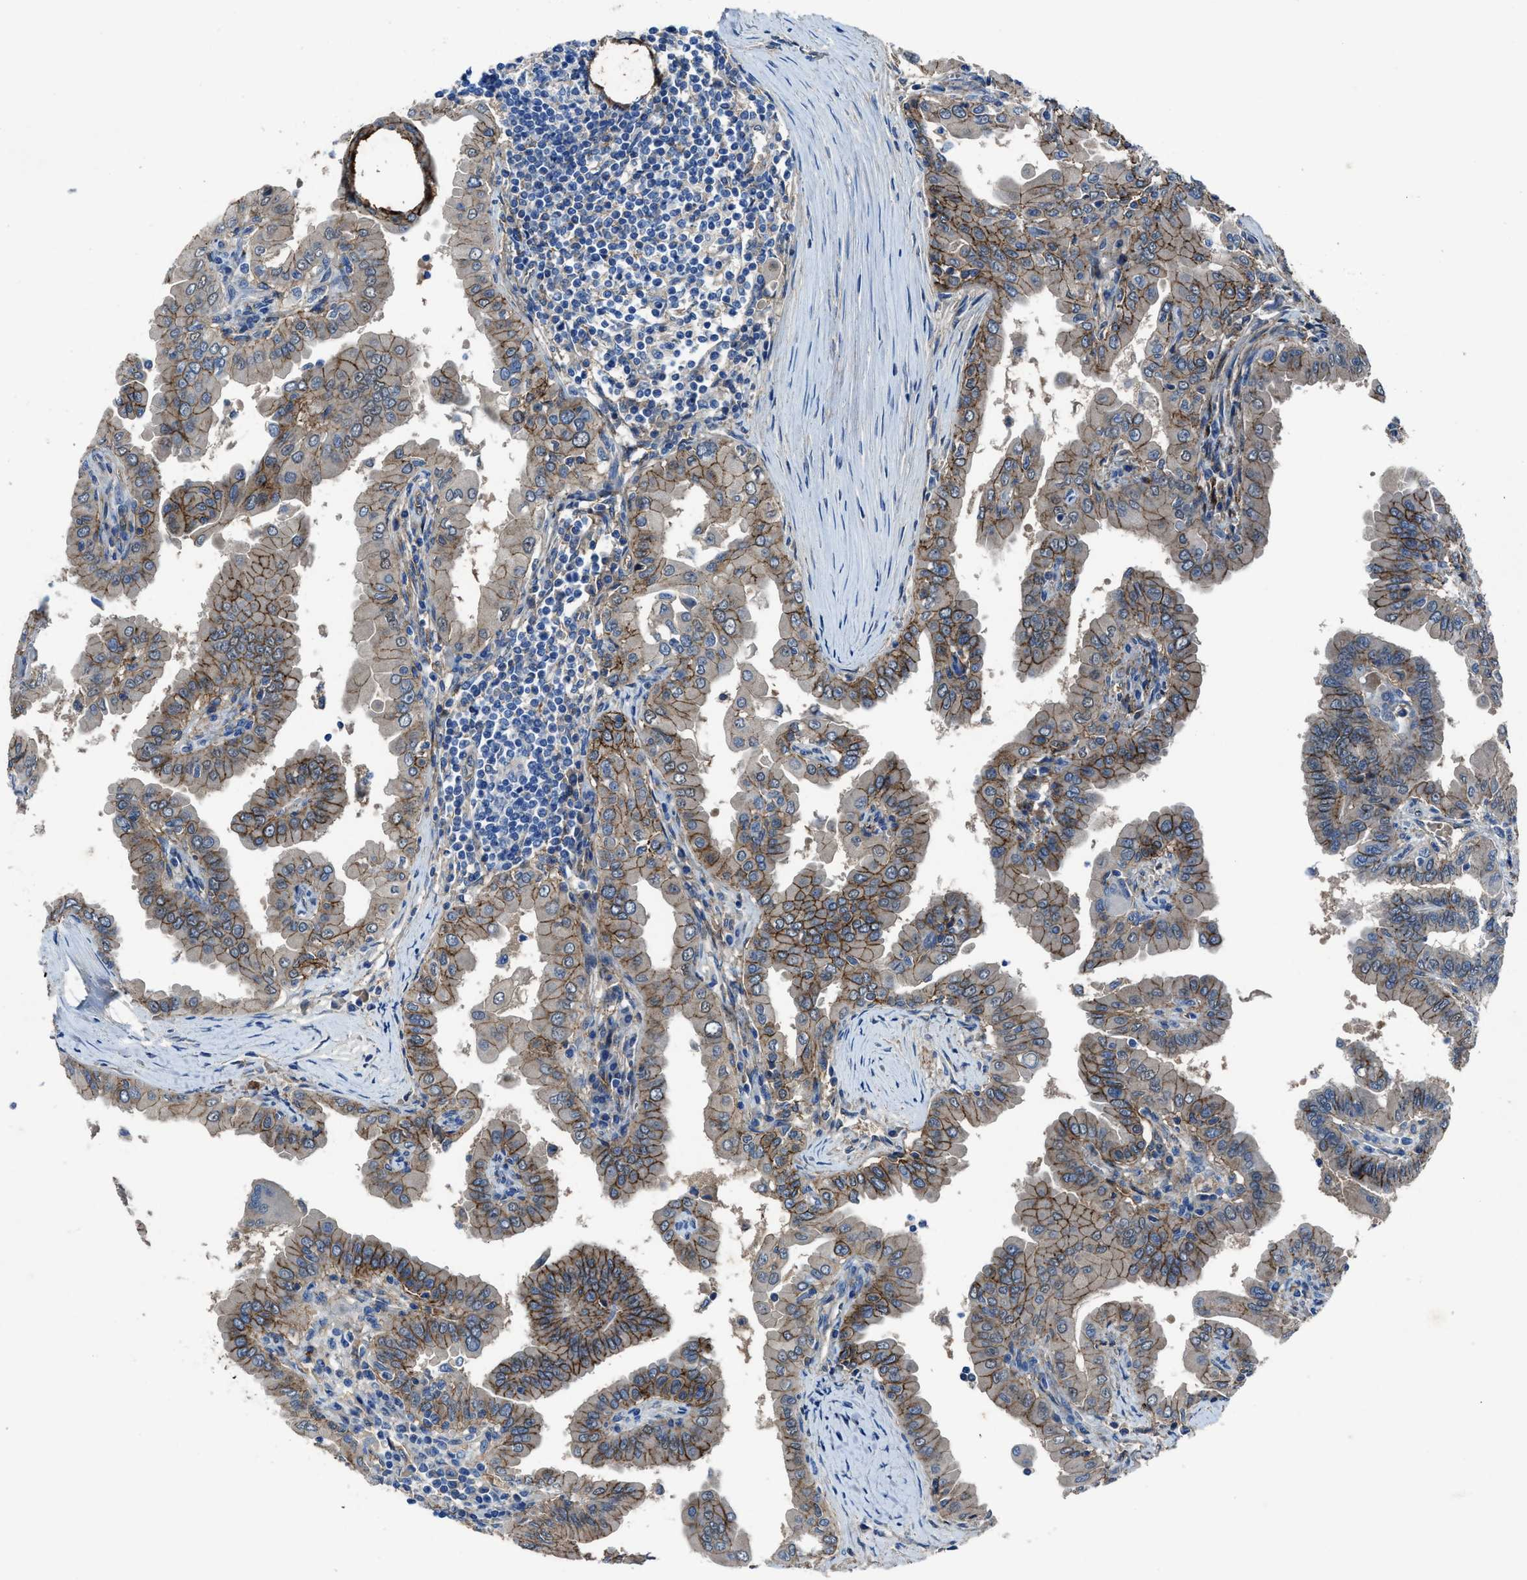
{"staining": {"intensity": "moderate", "quantity": ">75%", "location": "cytoplasmic/membranous"}, "tissue": "thyroid cancer", "cell_type": "Tumor cells", "image_type": "cancer", "snomed": [{"axis": "morphology", "description": "Papillary adenocarcinoma, NOS"}, {"axis": "topography", "description": "Thyroid gland"}], "caption": "A photomicrograph of human thyroid papillary adenocarcinoma stained for a protein demonstrates moderate cytoplasmic/membranous brown staining in tumor cells.", "gene": "PTGFRN", "patient": {"sex": "male", "age": 33}}